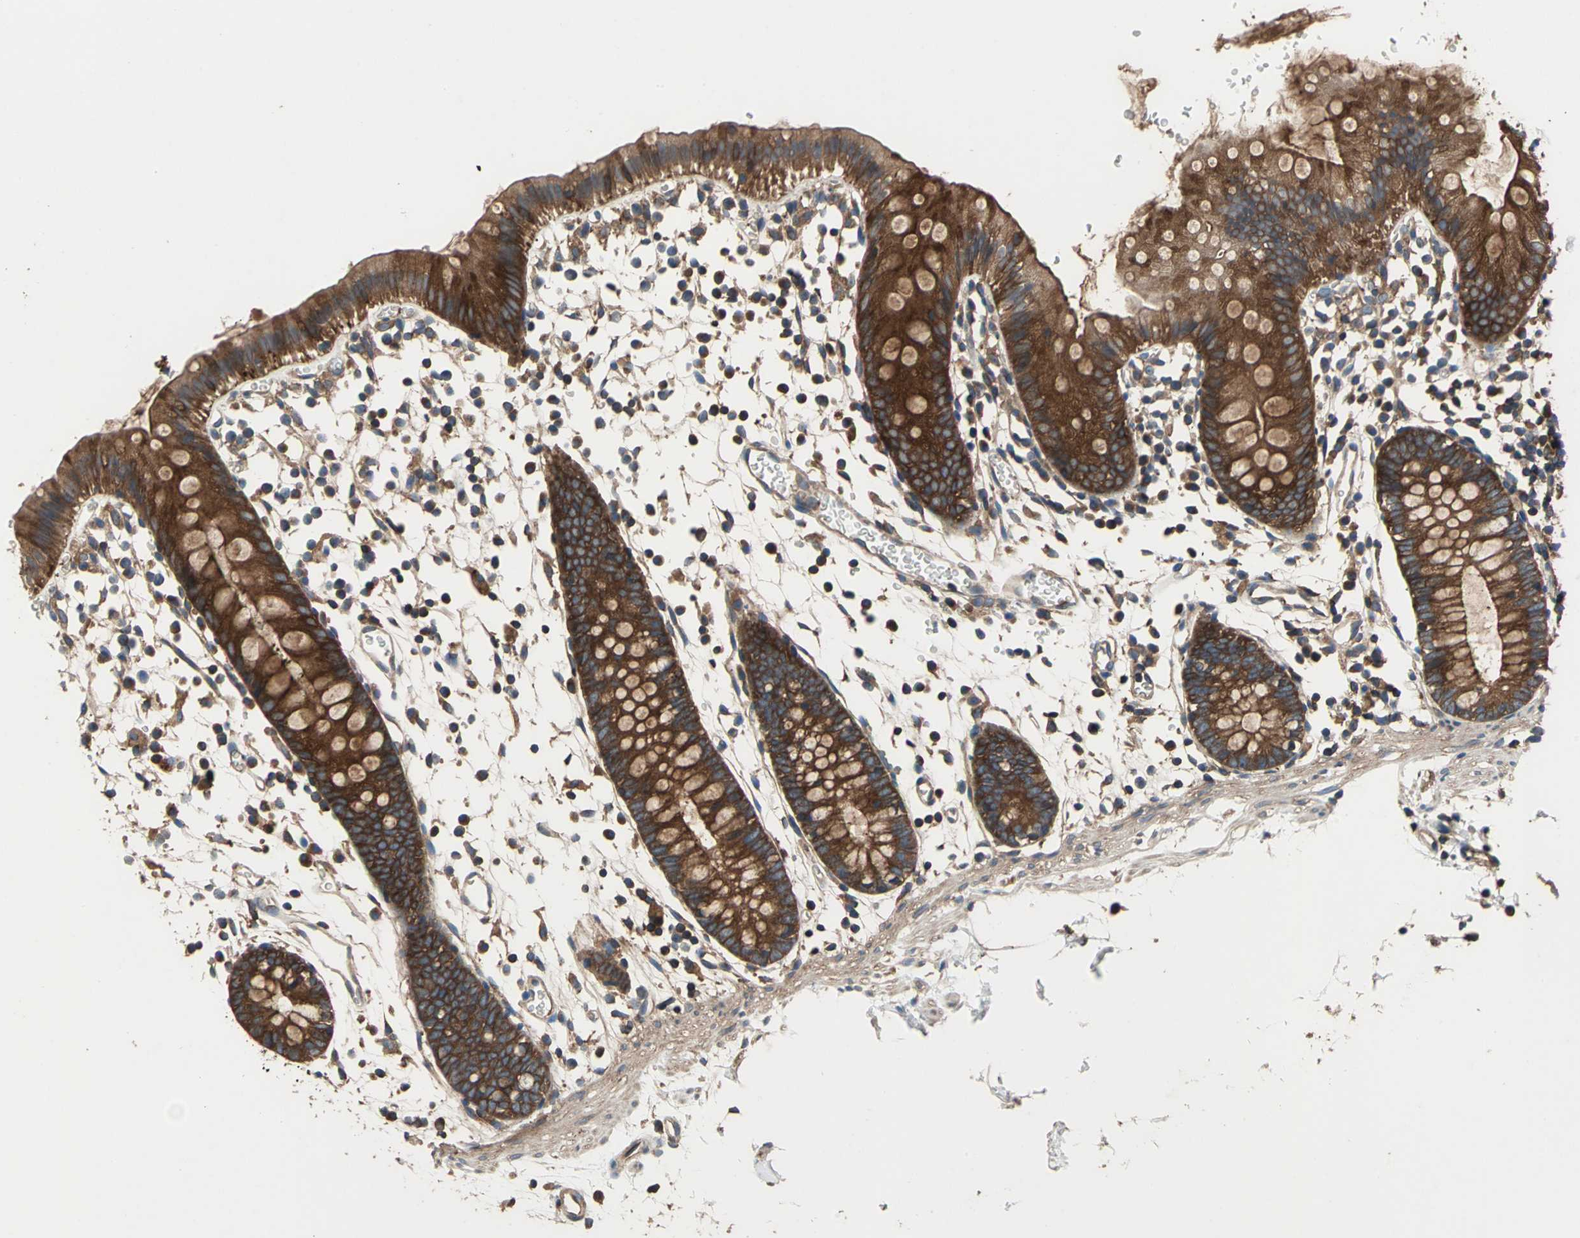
{"staining": {"intensity": "moderate", "quantity": ">75%", "location": "cytoplasmic/membranous"}, "tissue": "colon", "cell_type": "Endothelial cells", "image_type": "normal", "snomed": [{"axis": "morphology", "description": "Normal tissue, NOS"}, {"axis": "topography", "description": "Colon"}], "caption": "Endothelial cells exhibit medium levels of moderate cytoplasmic/membranous expression in approximately >75% of cells in unremarkable colon.", "gene": "CAPN1", "patient": {"sex": "male", "age": 14}}